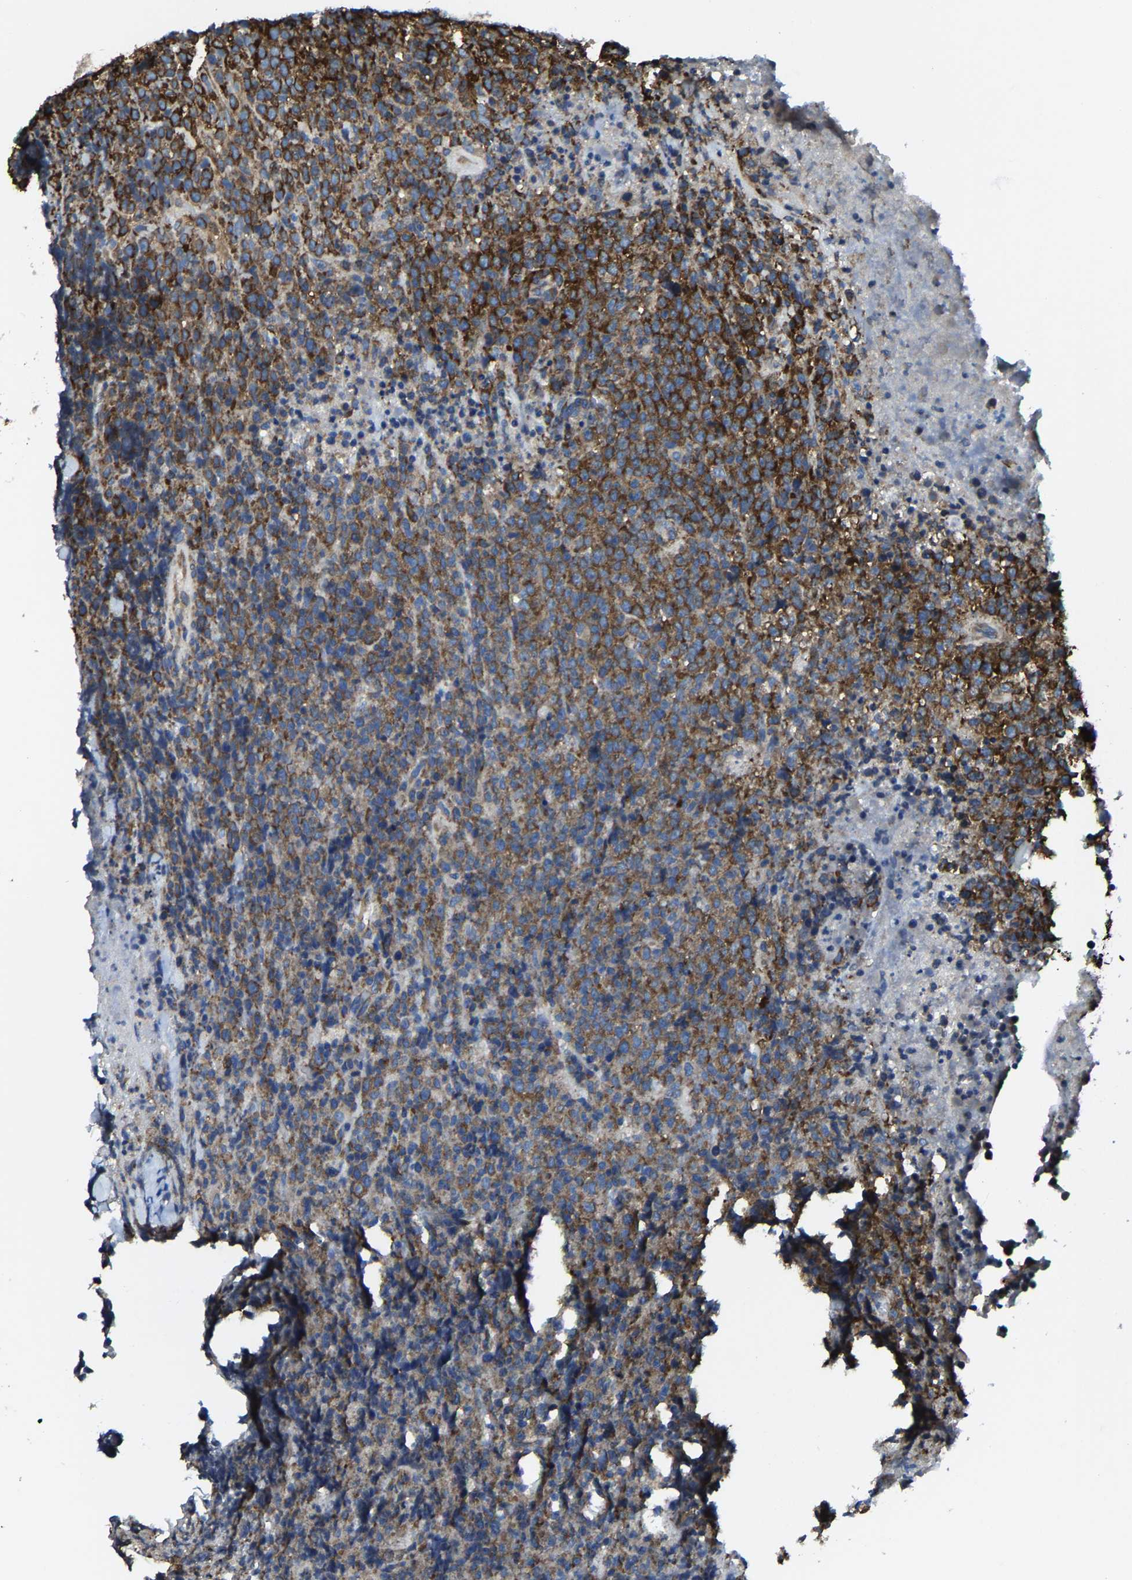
{"staining": {"intensity": "strong", "quantity": ">75%", "location": "cytoplasmic/membranous"}, "tissue": "lymphoma", "cell_type": "Tumor cells", "image_type": "cancer", "snomed": [{"axis": "morphology", "description": "Malignant lymphoma, non-Hodgkin's type, Low grade"}, {"axis": "topography", "description": "Lymph node"}], "caption": "There is high levels of strong cytoplasmic/membranous expression in tumor cells of low-grade malignant lymphoma, non-Hodgkin's type, as demonstrated by immunohistochemical staining (brown color).", "gene": "G3BP2", "patient": {"sex": "male", "age": 66}}